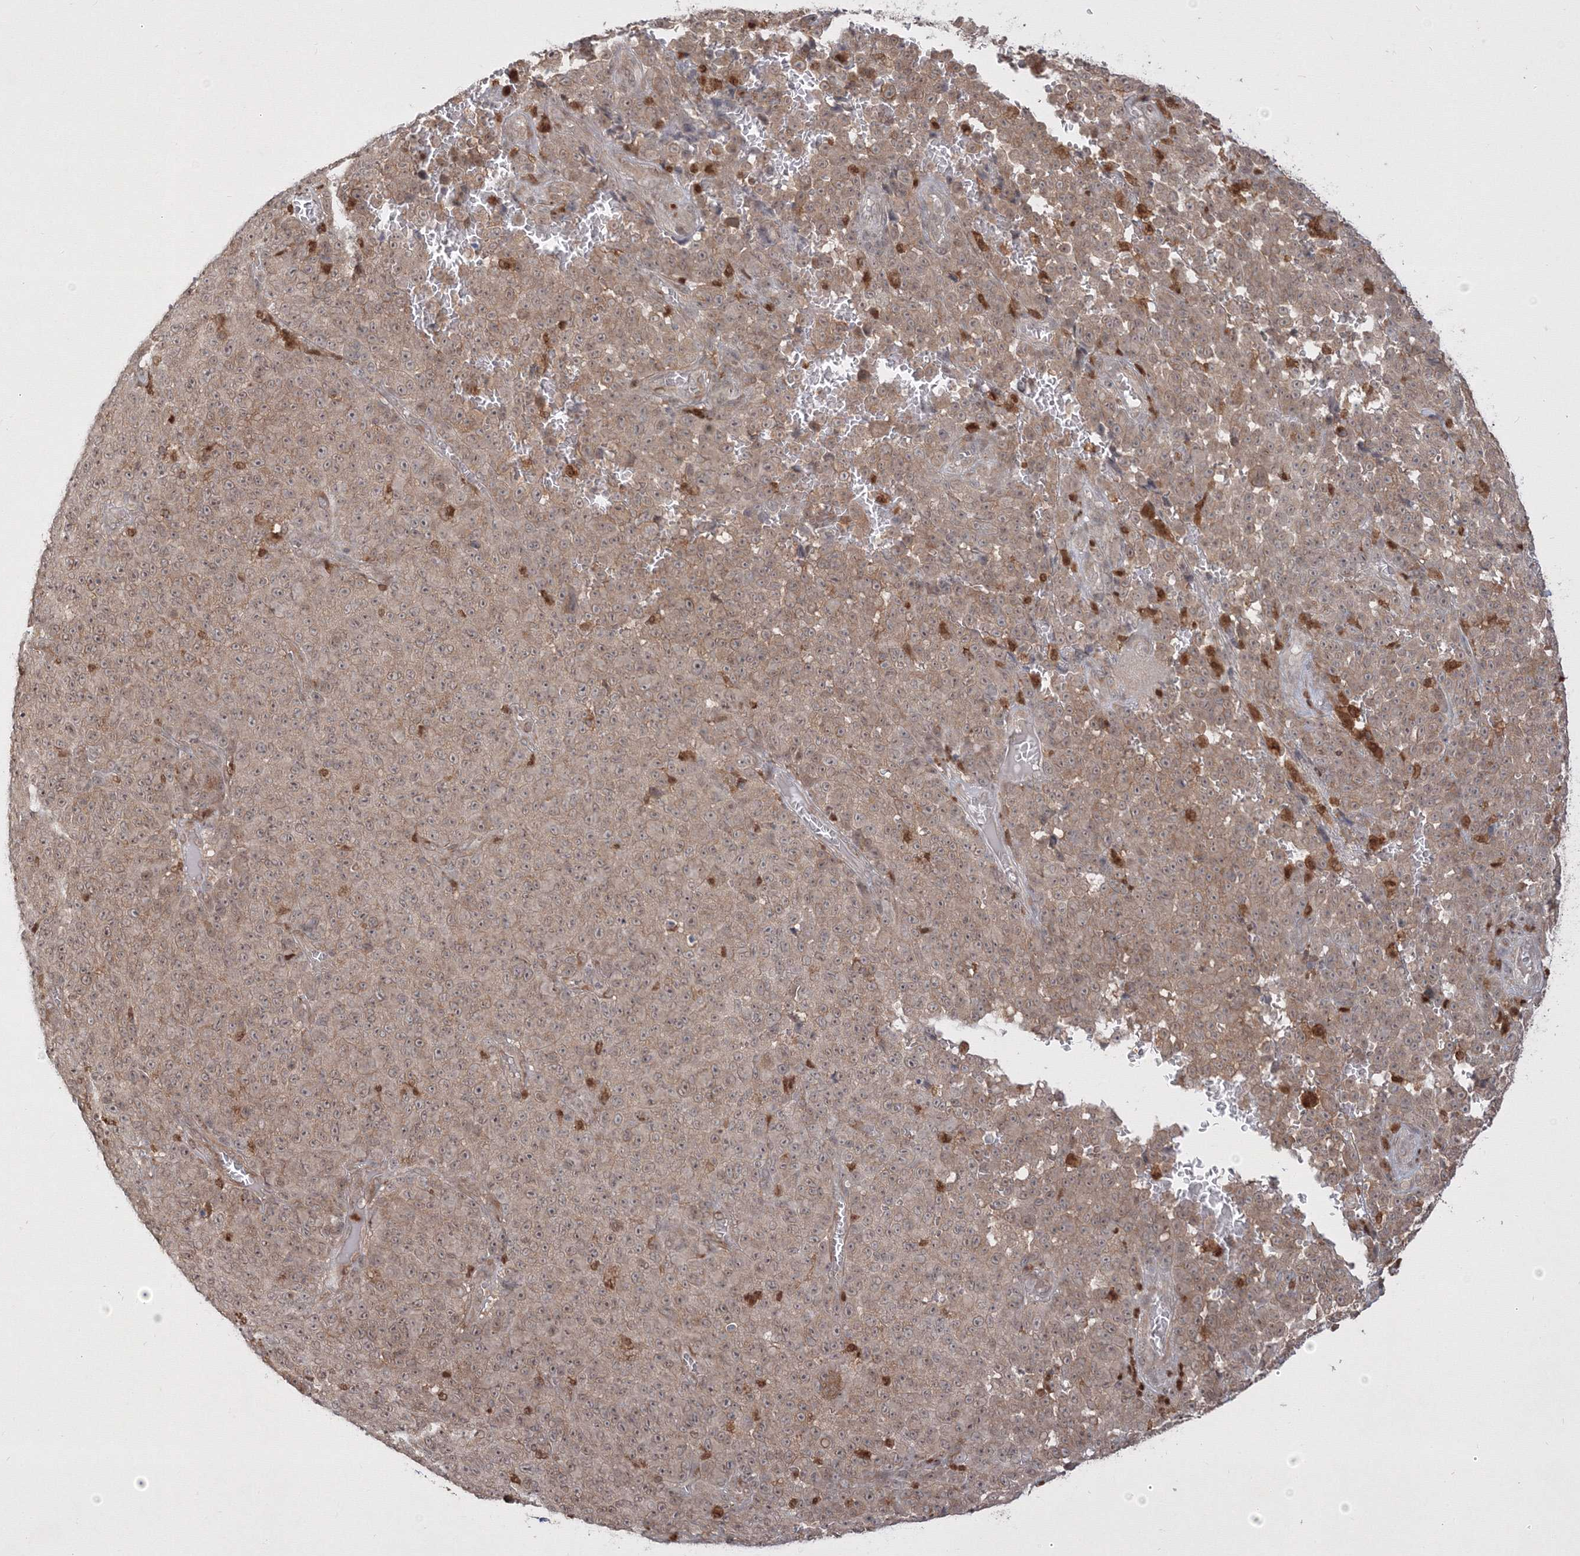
{"staining": {"intensity": "weak", "quantity": ">75%", "location": "cytoplasmic/membranous"}, "tissue": "melanoma", "cell_type": "Tumor cells", "image_type": "cancer", "snomed": [{"axis": "morphology", "description": "Malignant melanoma, NOS"}, {"axis": "topography", "description": "Skin"}], "caption": "Malignant melanoma stained with a protein marker shows weak staining in tumor cells.", "gene": "TMEM50B", "patient": {"sex": "female", "age": 82}}